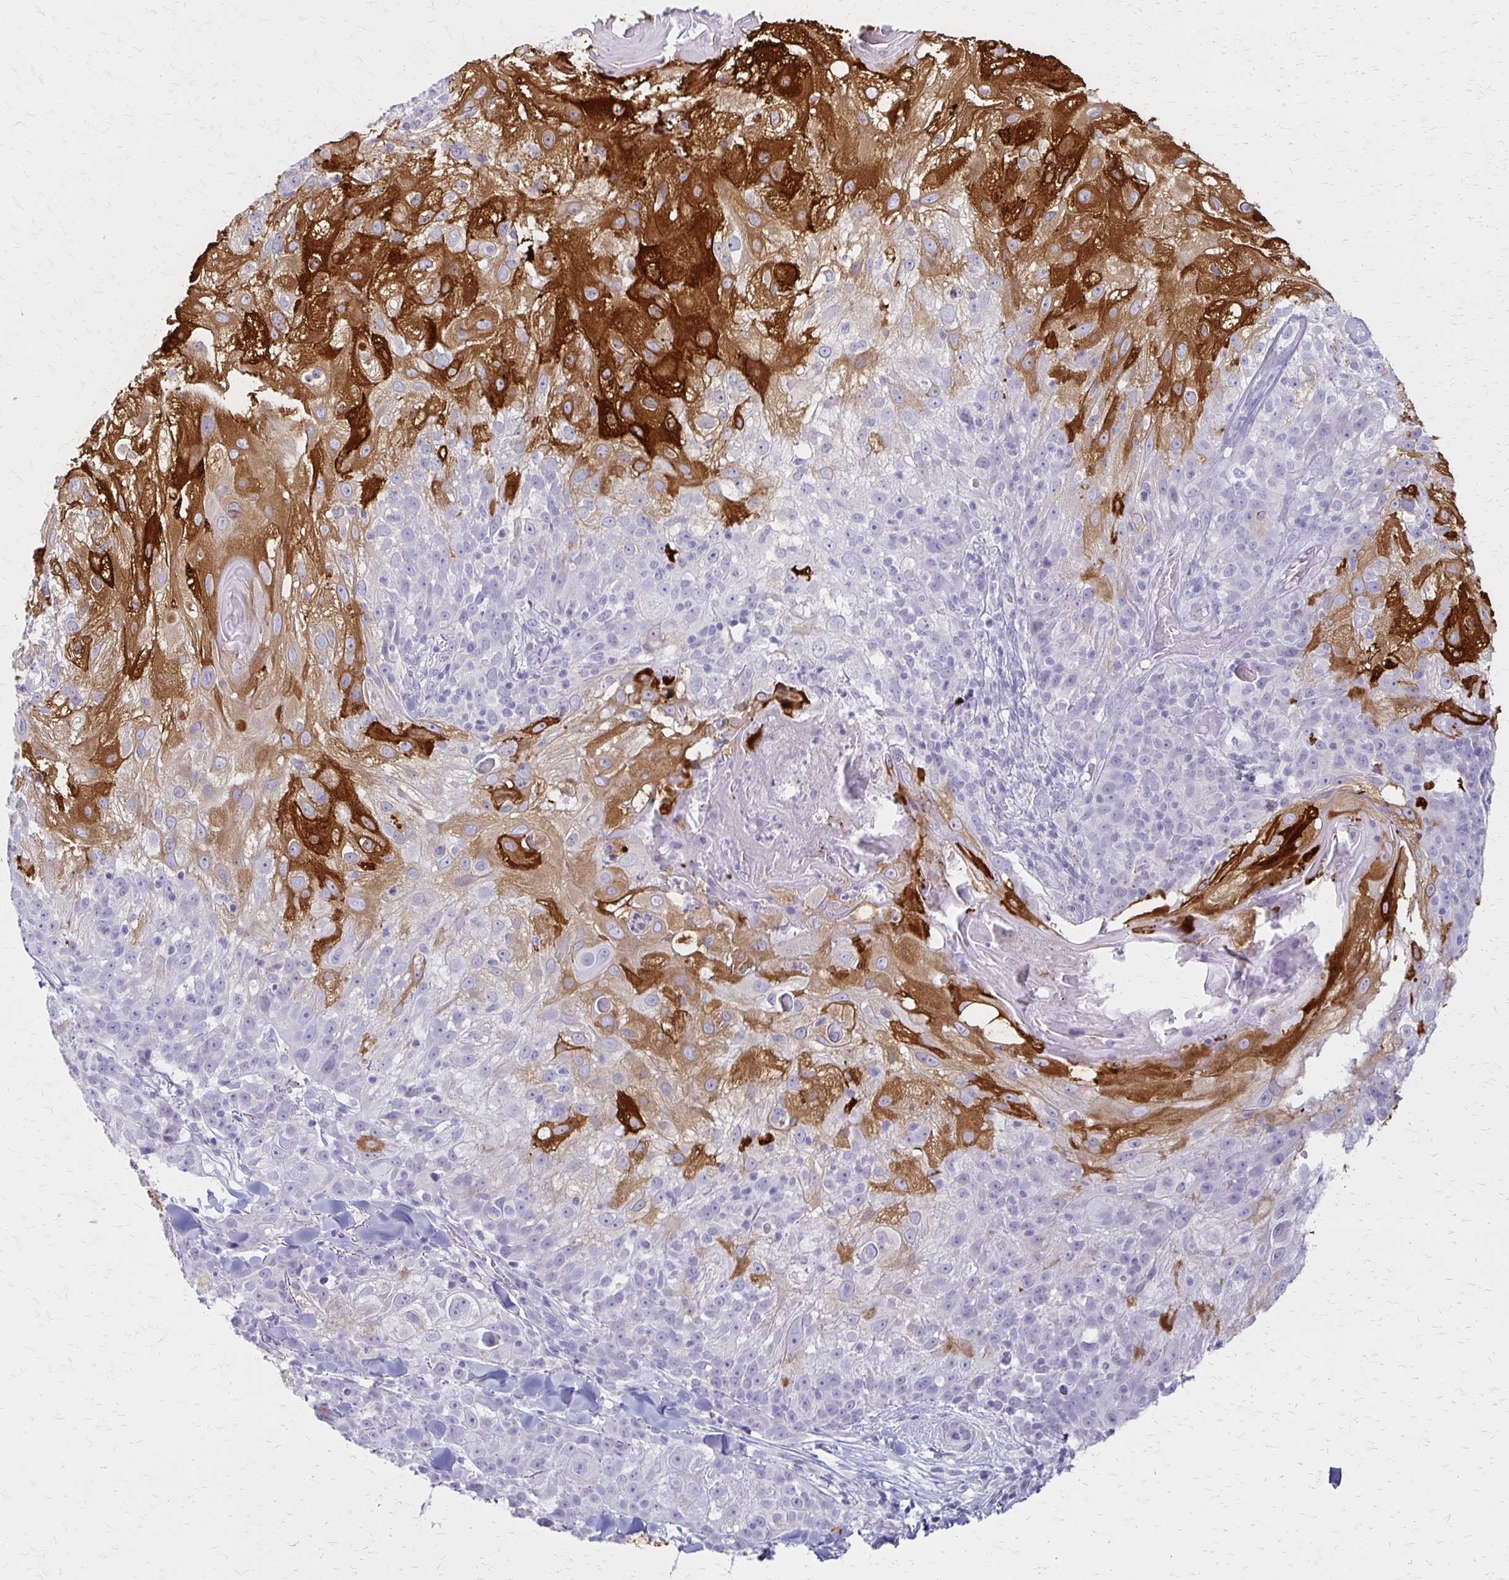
{"staining": {"intensity": "strong", "quantity": "<25%", "location": "cytoplasmic/membranous"}, "tissue": "skin cancer", "cell_type": "Tumor cells", "image_type": "cancer", "snomed": [{"axis": "morphology", "description": "Normal tissue, NOS"}, {"axis": "morphology", "description": "Squamous cell carcinoma, NOS"}, {"axis": "topography", "description": "Skin"}], "caption": "Protein staining of skin squamous cell carcinoma tissue displays strong cytoplasmic/membranous staining in approximately <25% of tumor cells. (Brightfield microscopy of DAB IHC at high magnification).", "gene": "IVL", "patient": {"sex": "female", "age": 83}}